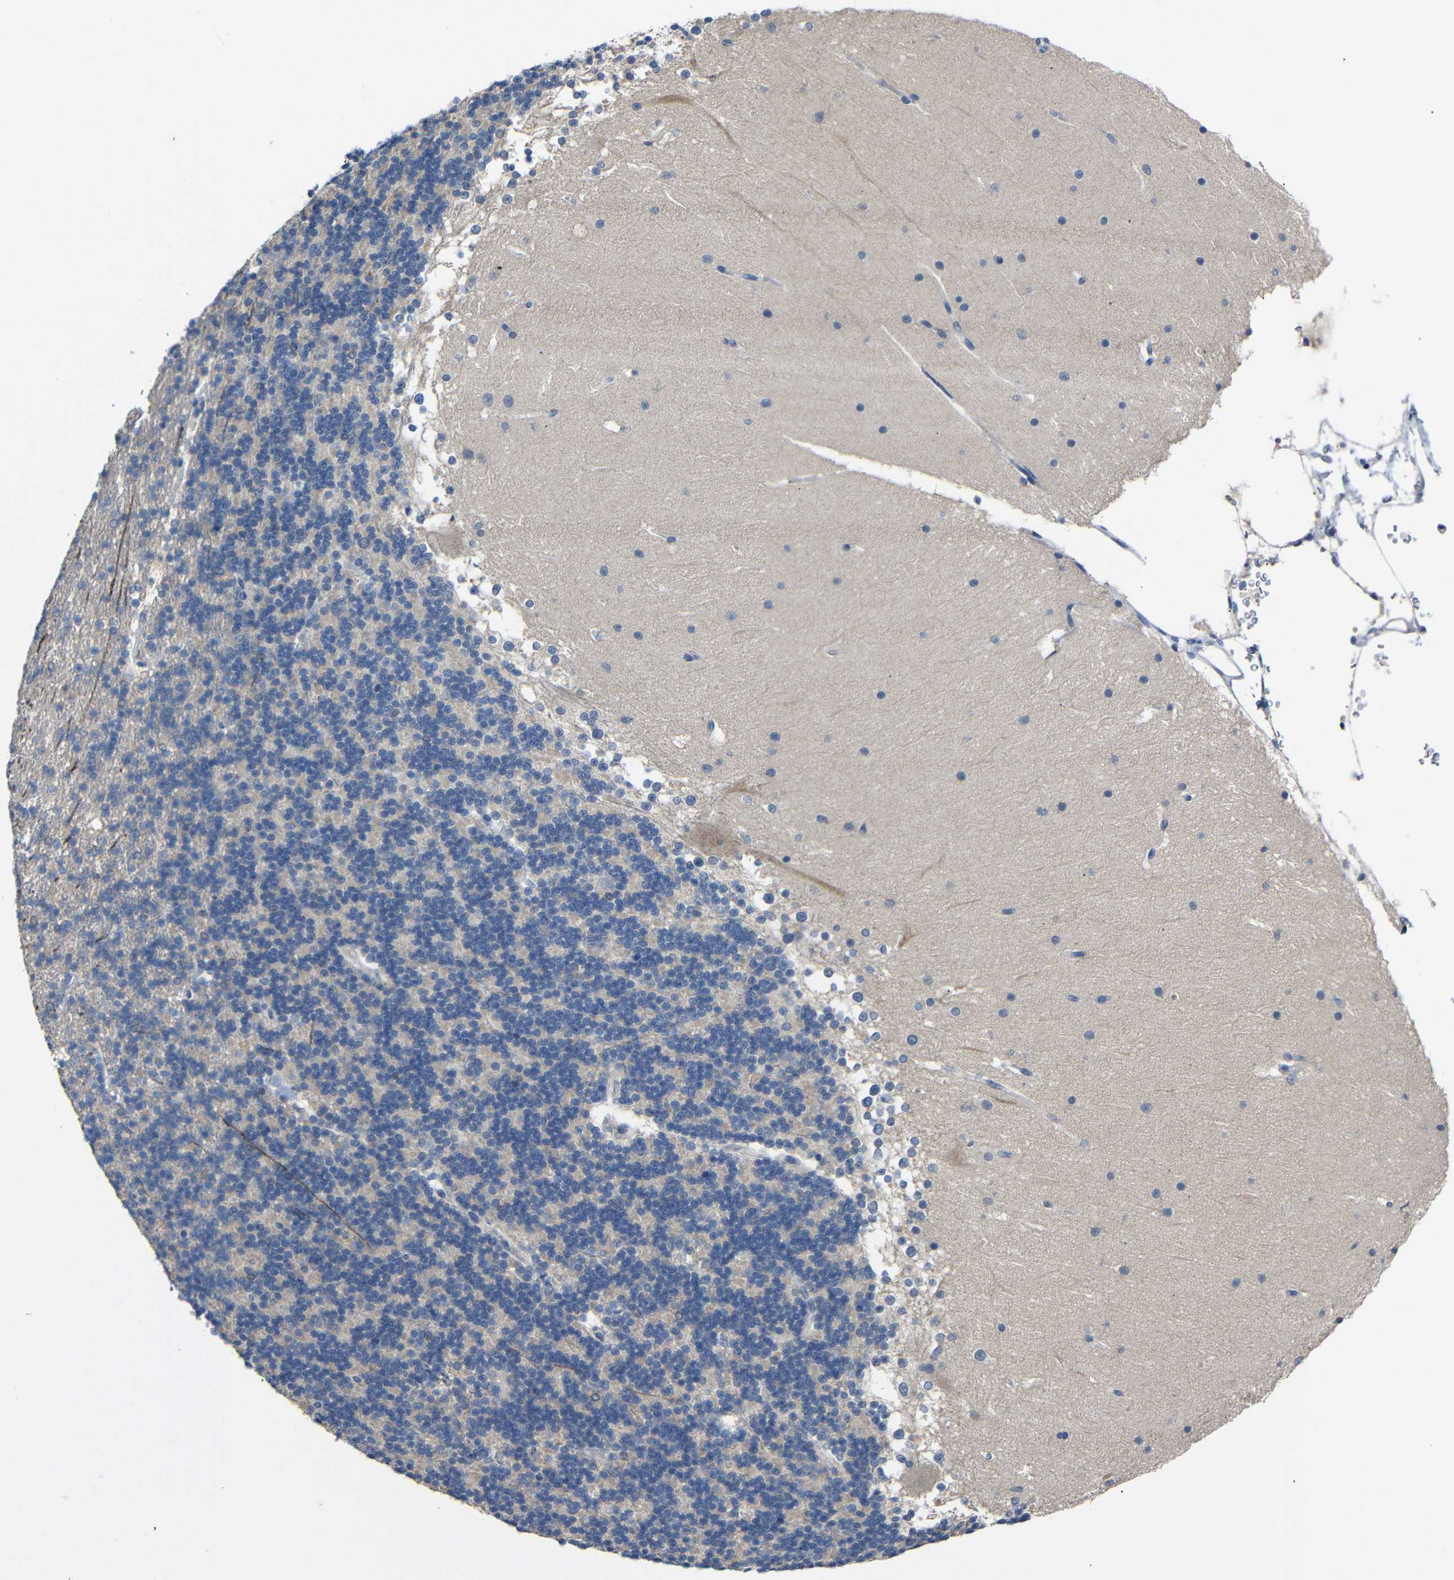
{"staining": {"intensity": "negative", "quantity": "none", "location": "none"}, "tissue": "cerebellum", "cell_type": "Cells in granular layer", "image_type": "normal", "snomed": [{"axis": "morphology", "description": "Normal tissue, NOS"}, {"axis": "topography", "description": "Cerebellum"}], "caption": "High magnification brightfield microscopy of unremarkable cerebellum stained with DAB (brown) and counterstained with hematoxylin (blue): cells in granular layer show no significant positivity. The staining is performed using DAB (3,3'-diaminobenzidine) brown chromogen with nuclei counter-stained in using hematoxylin.", "gene": "HNF1A", "patient": {"sex": "female", "age": 19}}